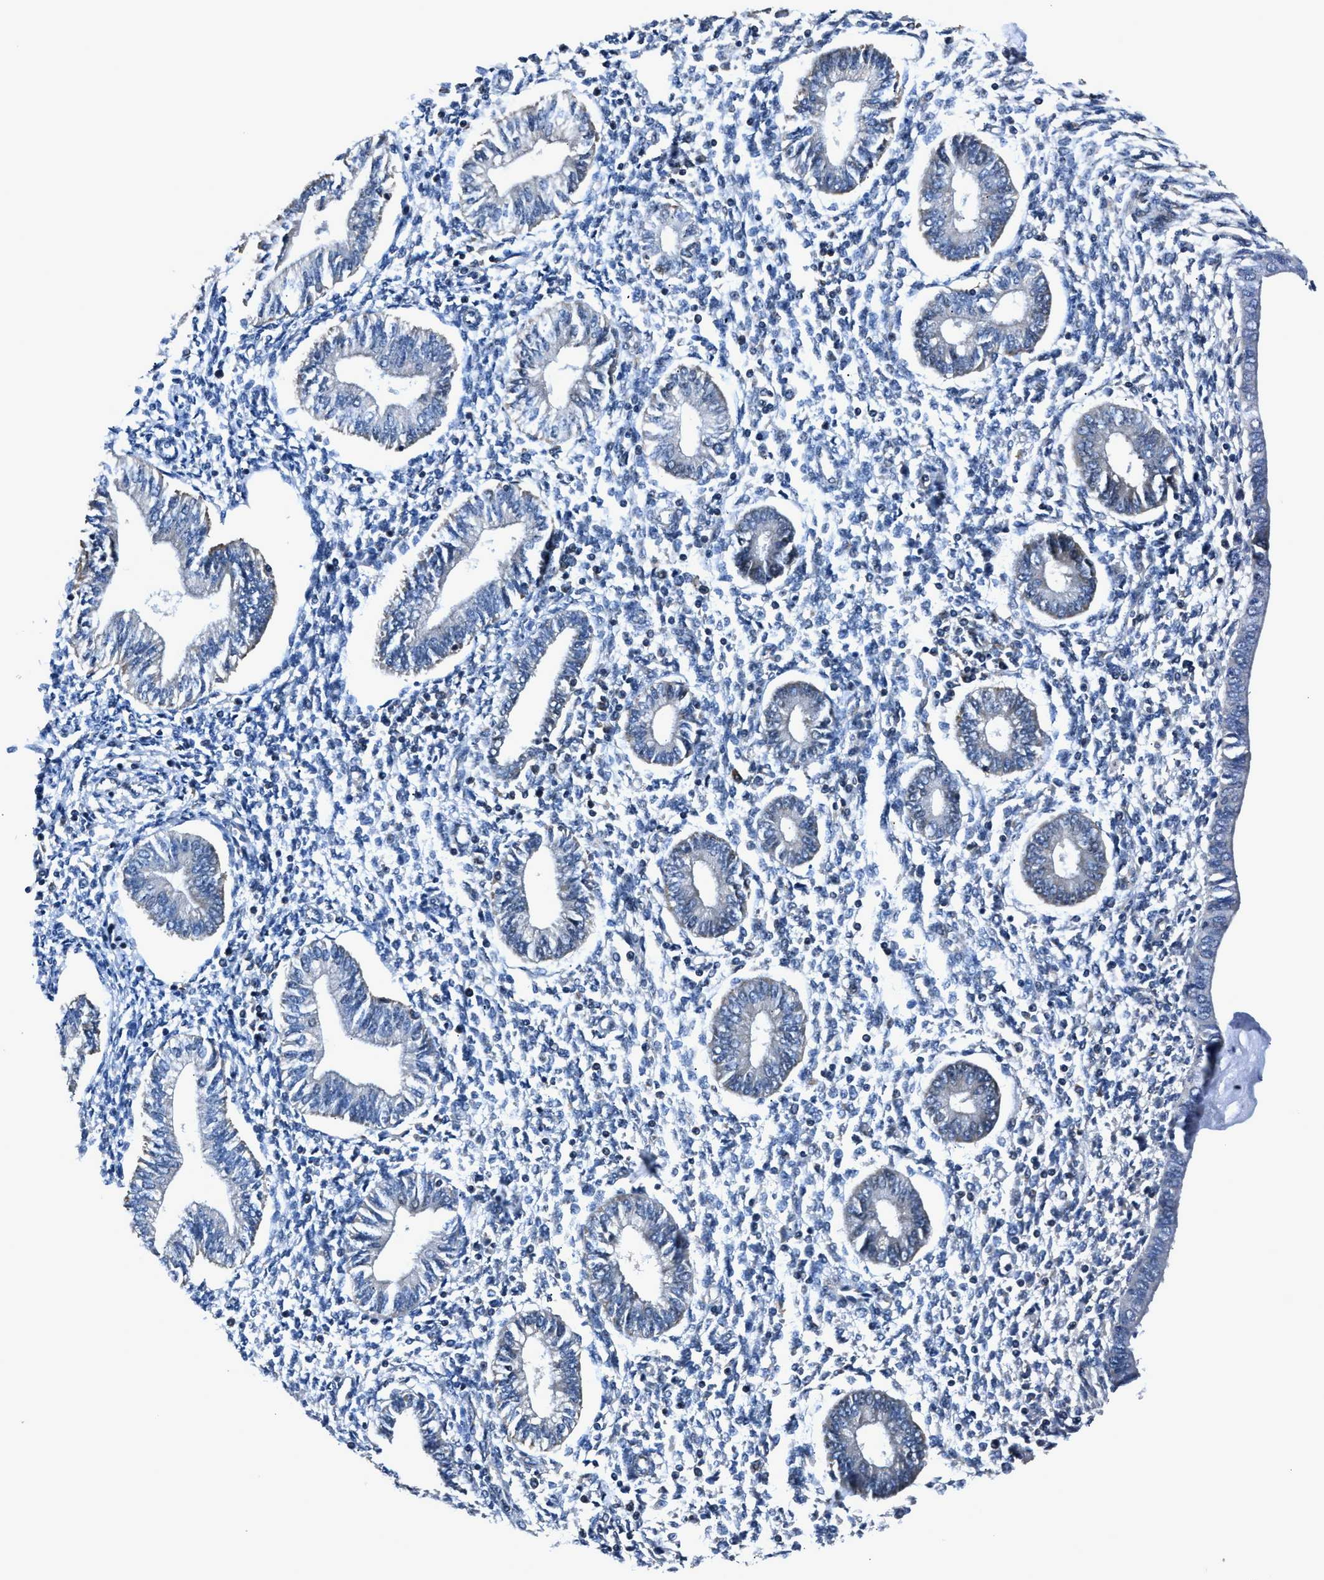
{"staining": {"intensity": "negative", "quantity": "none", "location": "none"}, "tissue": "endometrium", "cell_type": "Cells in endometrial stroma", "image_type": "normal", "snomed": [{"axis": "morphology", "description": "Normal tissue, NOS"}, {"axis": "topography", "description": "Endometrium"}], "caption": "The histopathology image reveals no significant expression in cells in endometrial stroma of endometrium.", "gene": "TNRC18", "patient": {"sex": "female", "age": 50}}